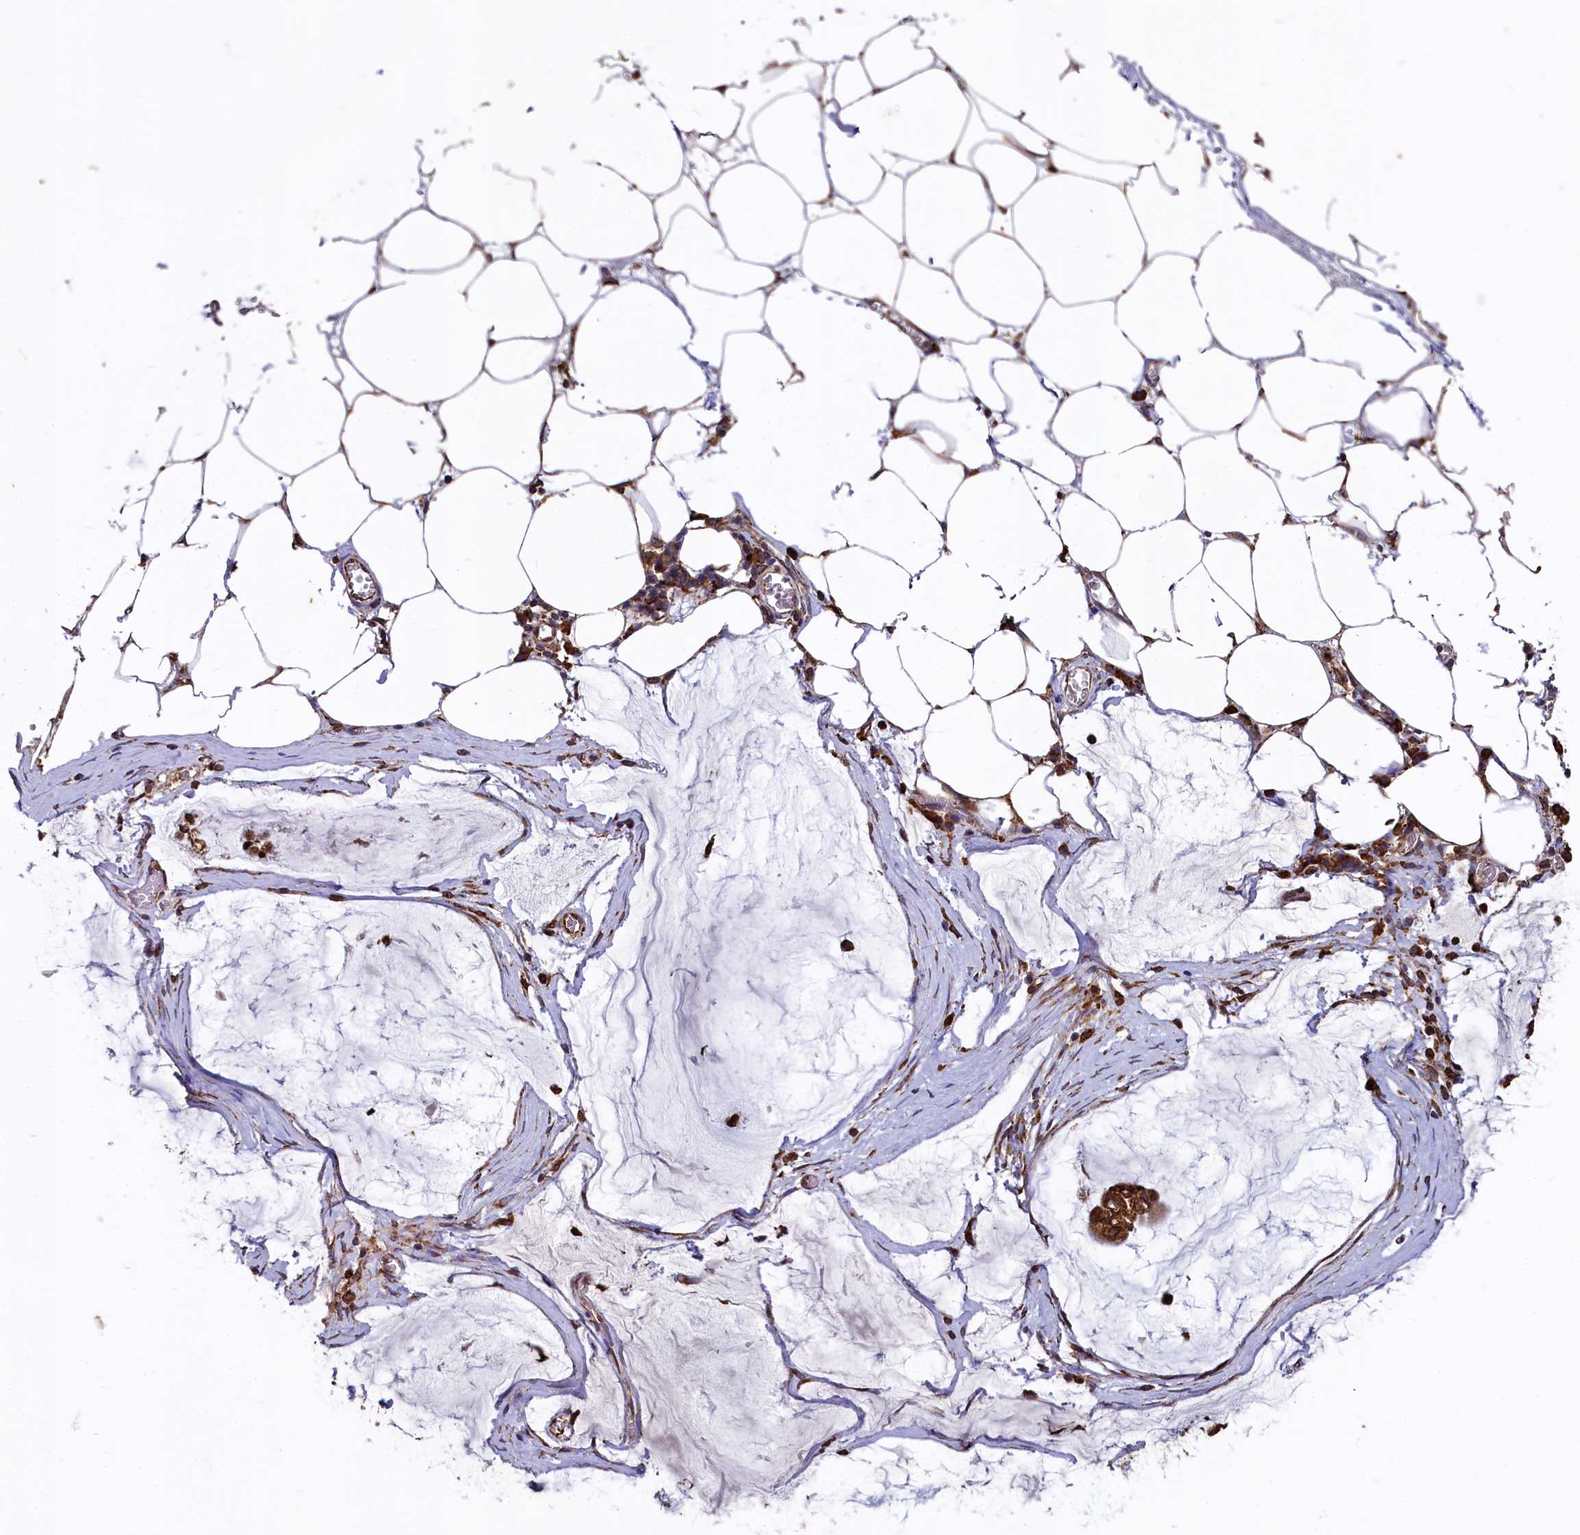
{"staining": {"intensity": "strong", "quantity": ">75%", "location": "cytoplasmic/membranous"}, "tissue": "ovarian cancer", "cell_type": "Tumor cells", "image_type": "cancer", "snomed": [{"axis": "morphology", "description": "Cystadenocarcinoma, mucinous, NOS"}, {"axis": "topography", "description": "Ovary"}], "caption": "Tumor cells show high levels of strong cytoplasmic/membranous staining in approximately >75% of cells in human mucinous cystadenocarcinoma (ovarian).", "gene": "NEURL1B", "patient": {"sex": "female", "age": 73}}